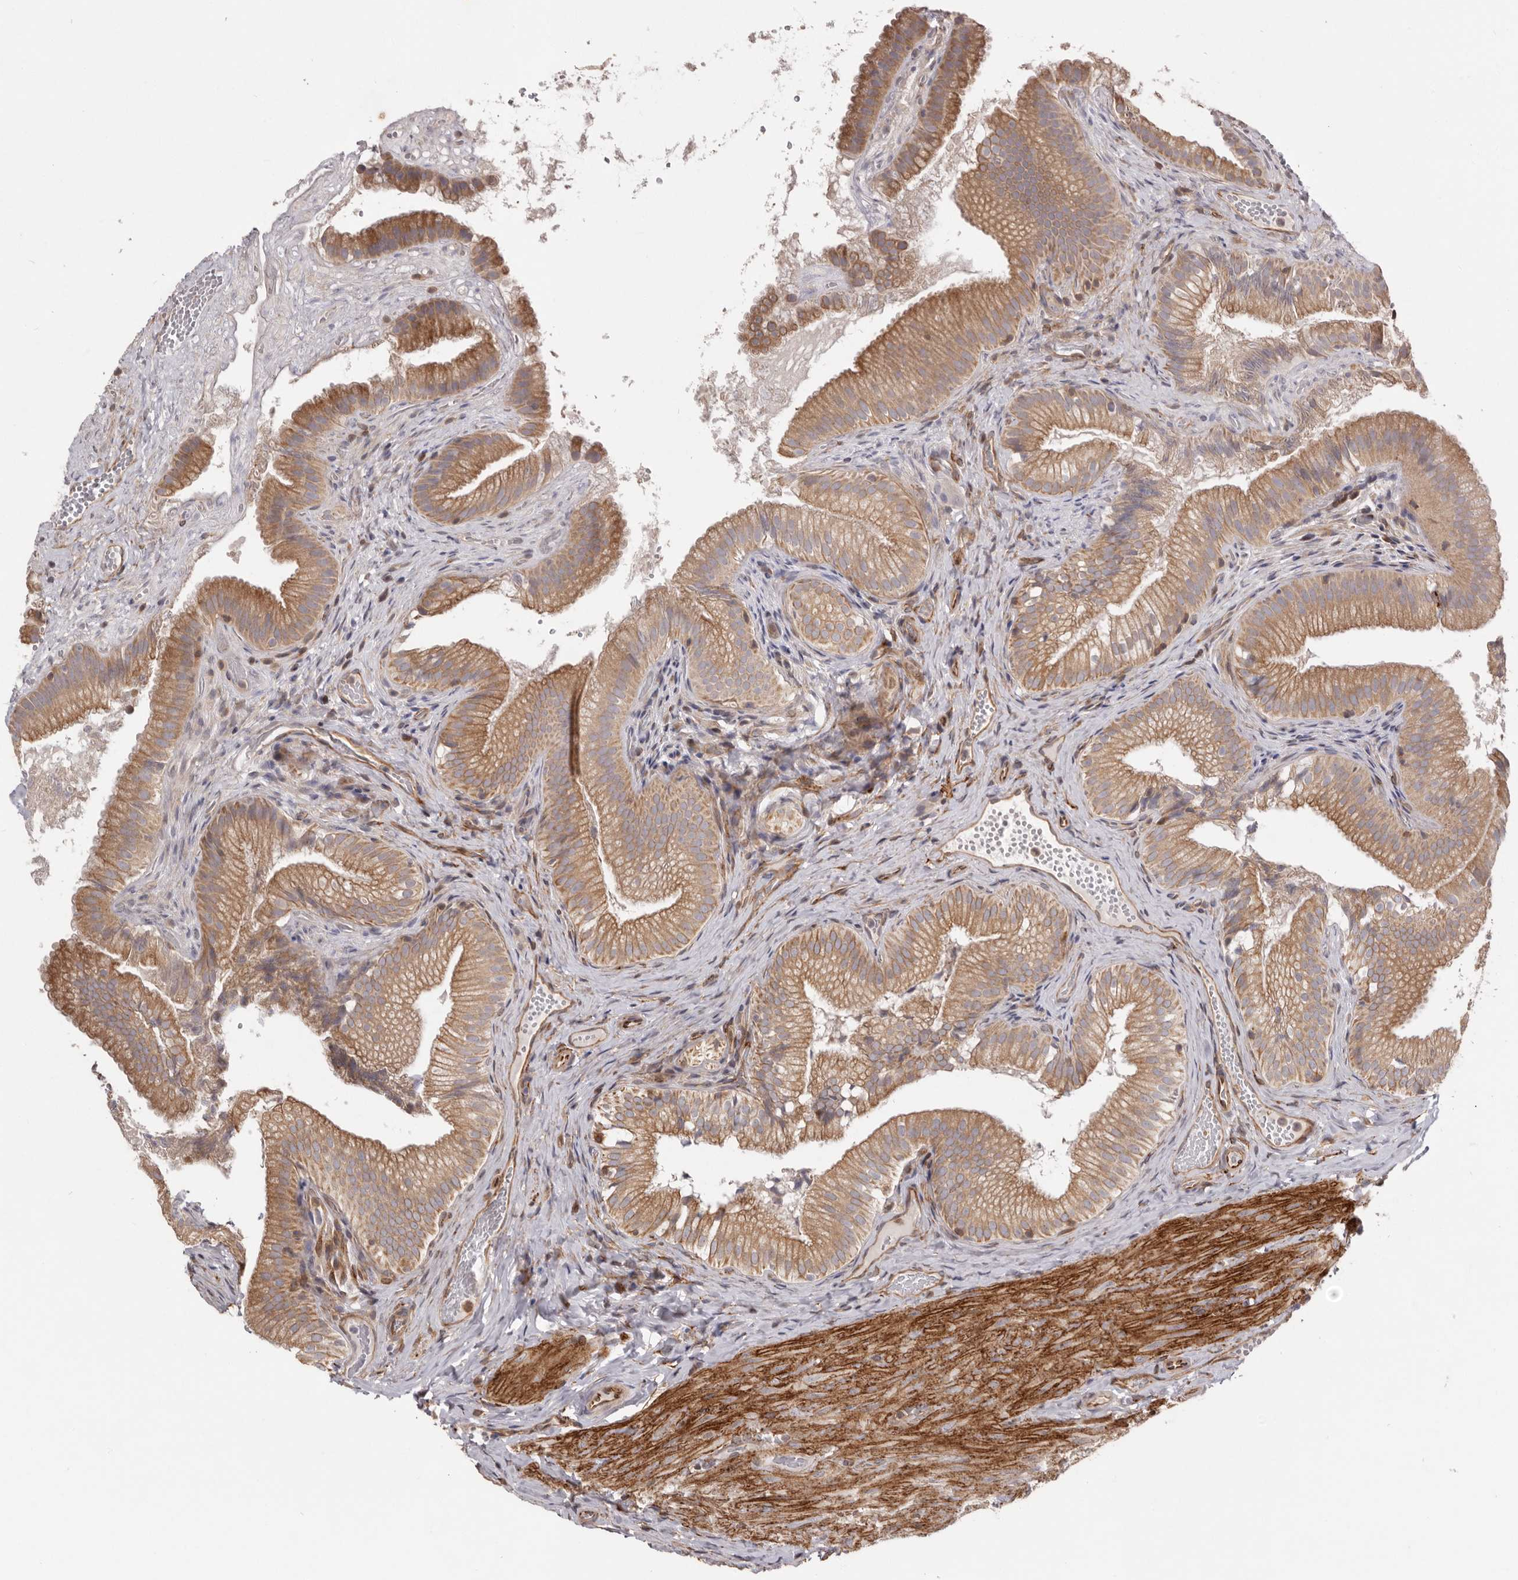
{"staining": {"intensity": "moderate", "quantity": ">75%", "location": "cytoplasmic/membranous"}, "tissue": "gallbladder", "cell_type": "Glandular cells", "image_type": "normal", "snomed": [{"axis": "morphology", "description": "Normal tissue, NOS"}, {"axis": "topography", "description": "Gallbladder"}], "caption": "This histopathology image exhibits unremarkable gallbladder stained with immunohistochemistry (IHC) to label a protein in brown. The cytoplasmic/membranous of glandular cells show moderate positivity for the protein. Nuclei are counter-stained blue.", "gene": "WDTC1", "patient": {"sex": "female", "age": 30}}